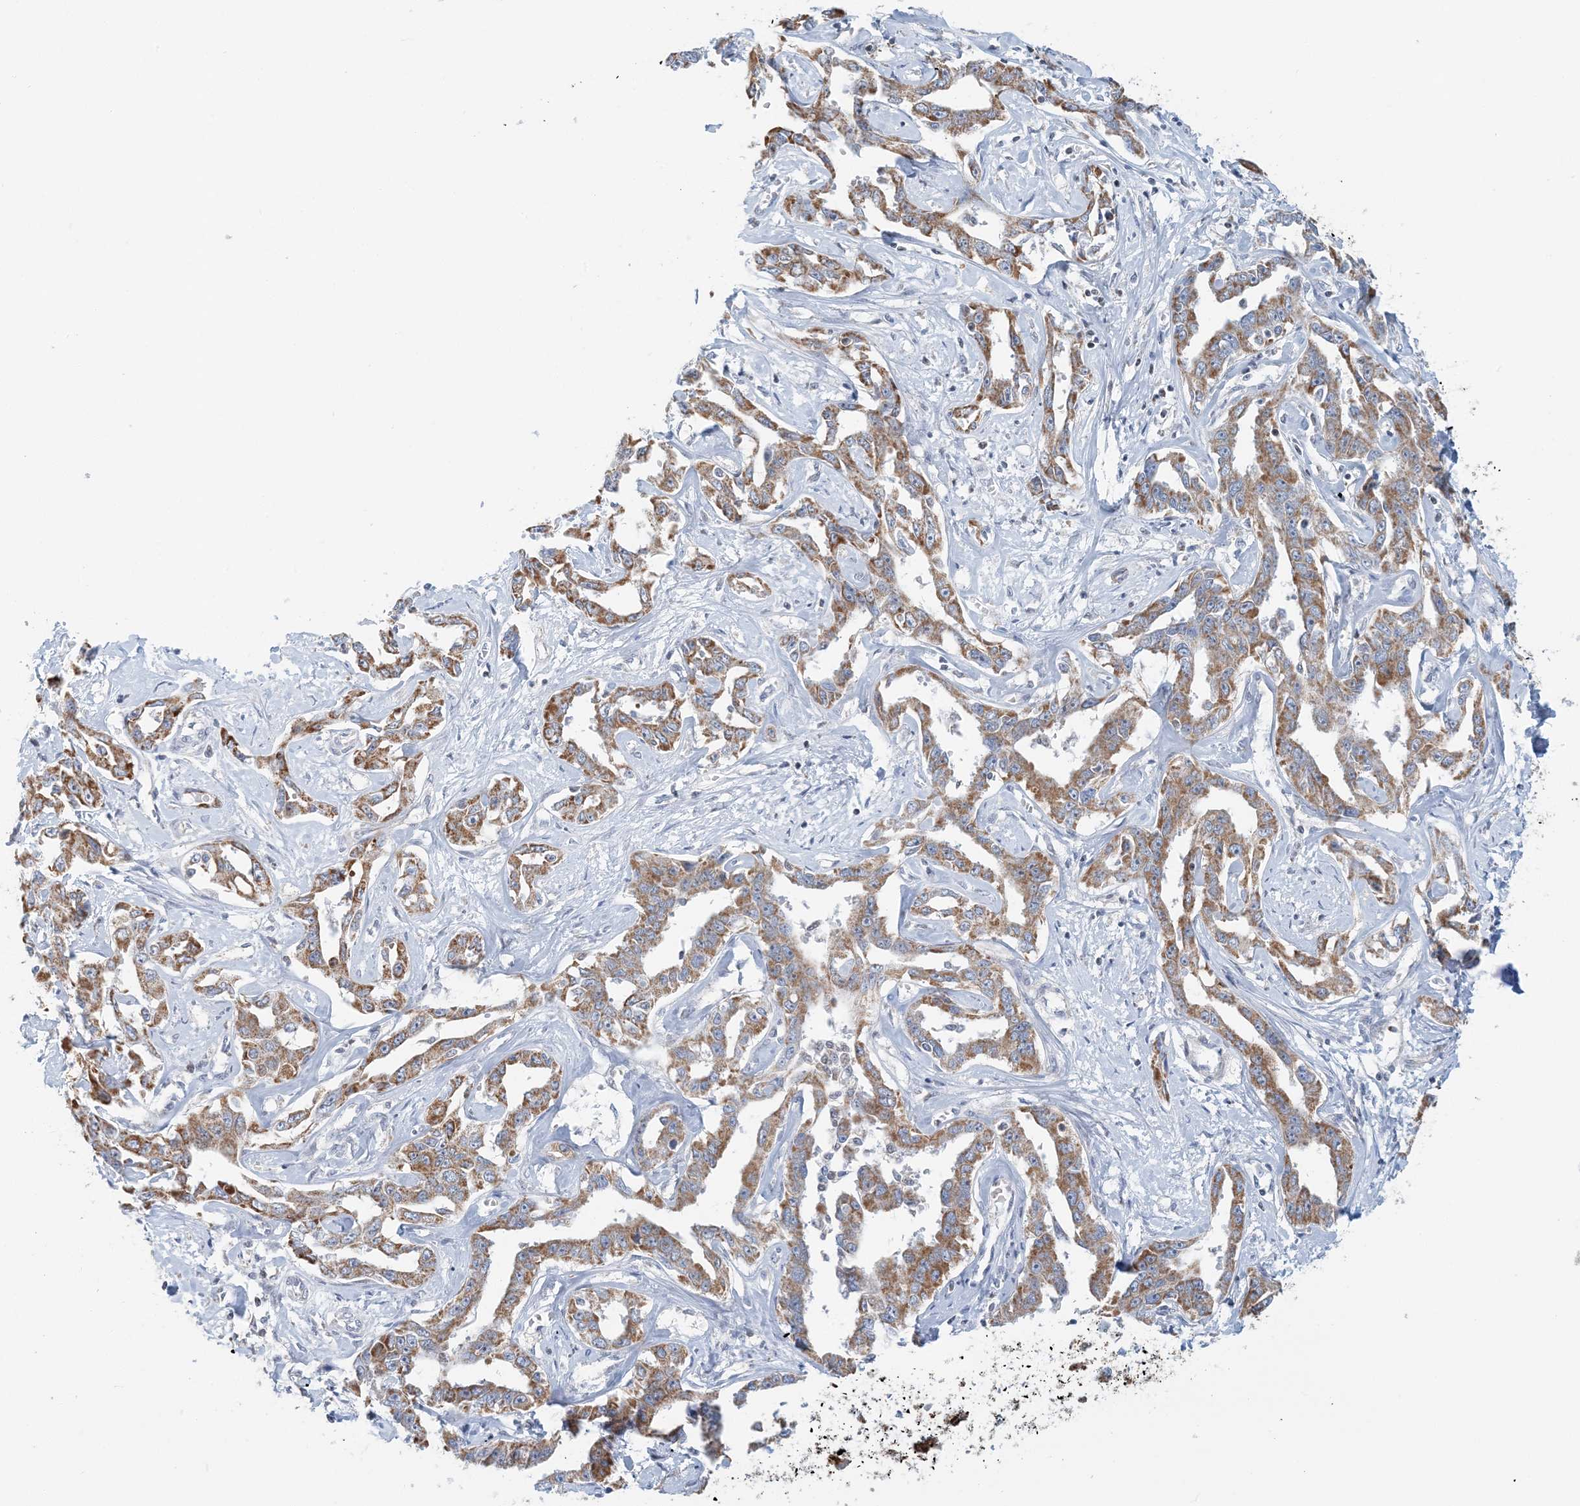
{"staining": {"intensity": "moderate", "quantity": ">75%", "location": "cytoplasmic/membranous"}, "tissue": "liver cancer", "cell_type": "Tumor cells", "image_type": "cancer", "snomed": [{"axis": "morphology", "description": "Cholangiocarcinoma"}, {"axis": "topography", "description": "Liver"}], "caption": "The photomicrograph demonstrates a brown stain indicating the presence of a protein in the cytoplasmic/membranous of tumor cells in liver cancer (cholangiocarcinoma). The protein is shown in brown color, while the nuclei are stained blue.", "gene": "BDH1", "patient": {"sex": "male", "age": 59}}